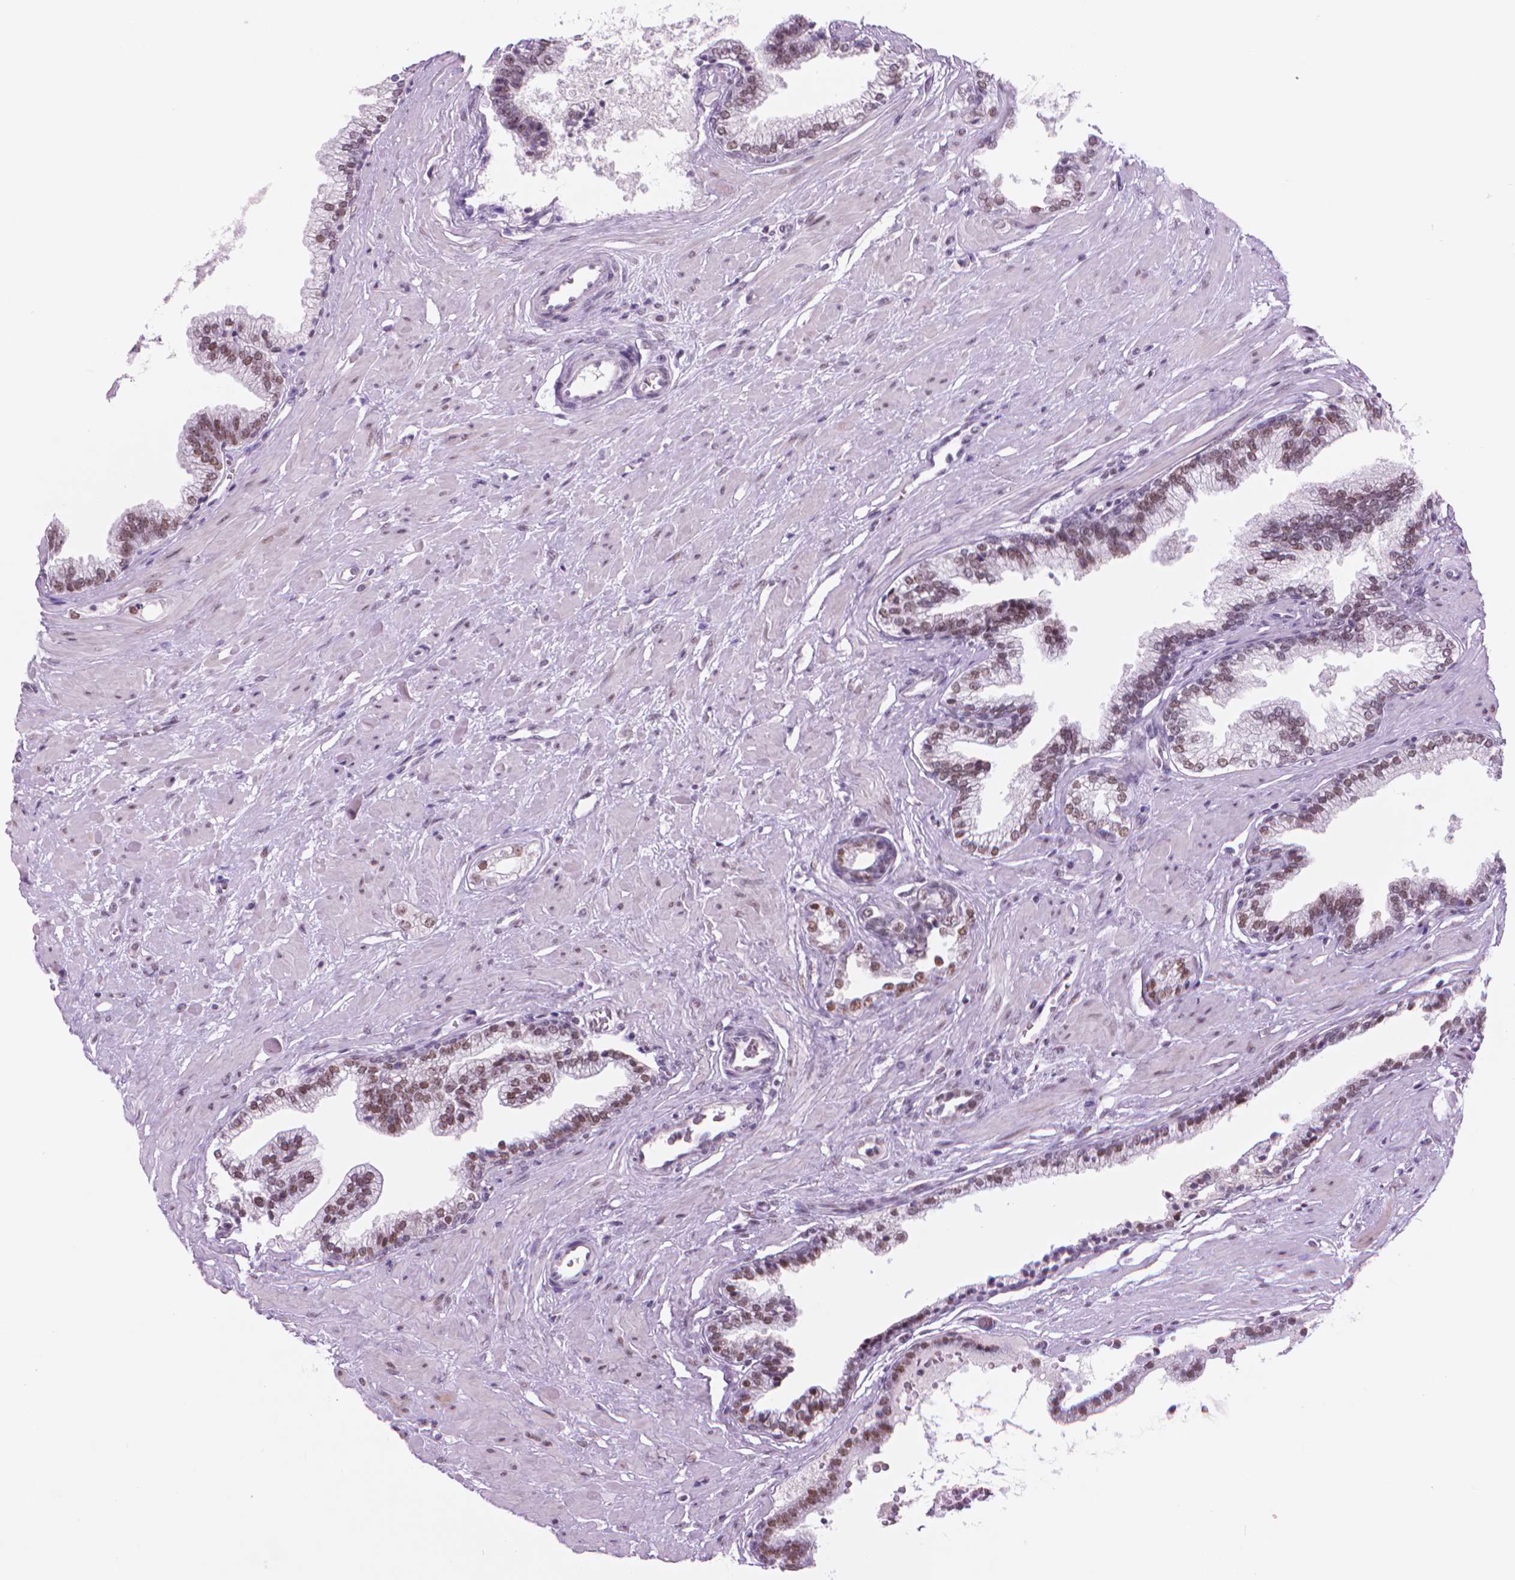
{"staining": {"intensity": "moderate", "quantity": "25%-75%", "location": "nuclear"}, "tissue": "prostate cancer", "cell_type": "Tumor cells", "image_type": "cancer", "snomed": [{"axis": "morphology", "description": "Adenocarcinoma, Low grade"}, {"axis": "topography", "description": "Prostate"}], "caption": "Moderate nuclear positivity for a protein is appreciated in approximately 25%-75% of tumor cells of prostate cancer (adenocarcinoma (low-grade)) using IHC.", "gene": "POLR3D", "patient": {"sex": "male", "age": 60}}